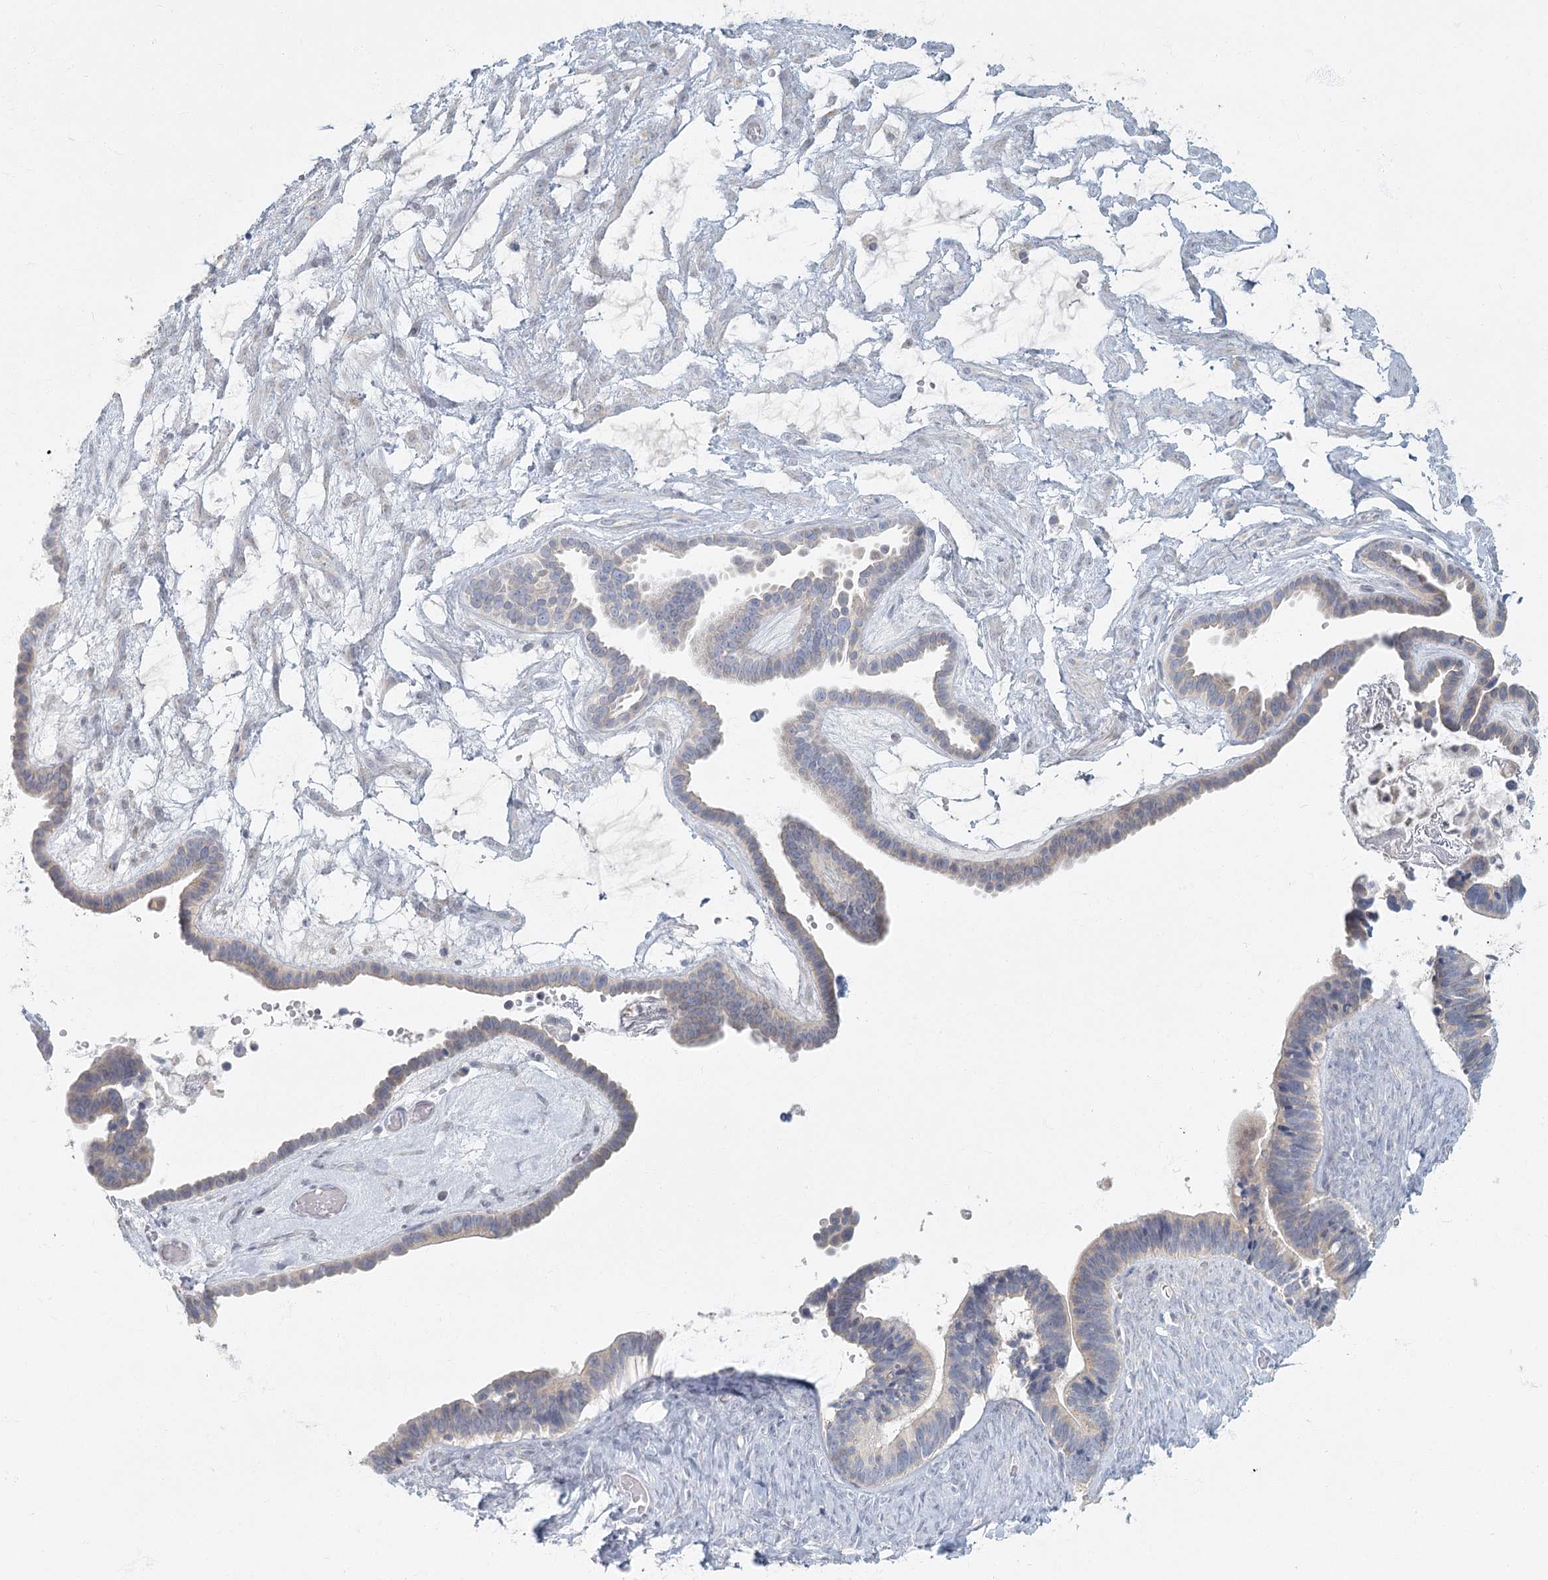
{"staining": {"intensity": "negative", "quantity": "none", "location": "none"}, "tissue": "ovarian cancer", "cell_type": "Tumor cells", "image_type": "cancer", "snomed": [{"axis": "morphology", "description": "Cystadenocarcinoma, serous, NOS"}, {"axis": "topography", "description": "Ovary"}], "caption": "Immunohistochemistry micrograph of neoplastic tissue: human ovarian serous cystadenocarcinoma stained with DAB (3,3'-diaminobenzidine) demonstrates no significant protein positivity in tumor cells.", "gene": "FAM110C", "patient": {"sex": "female", "age": 56}}